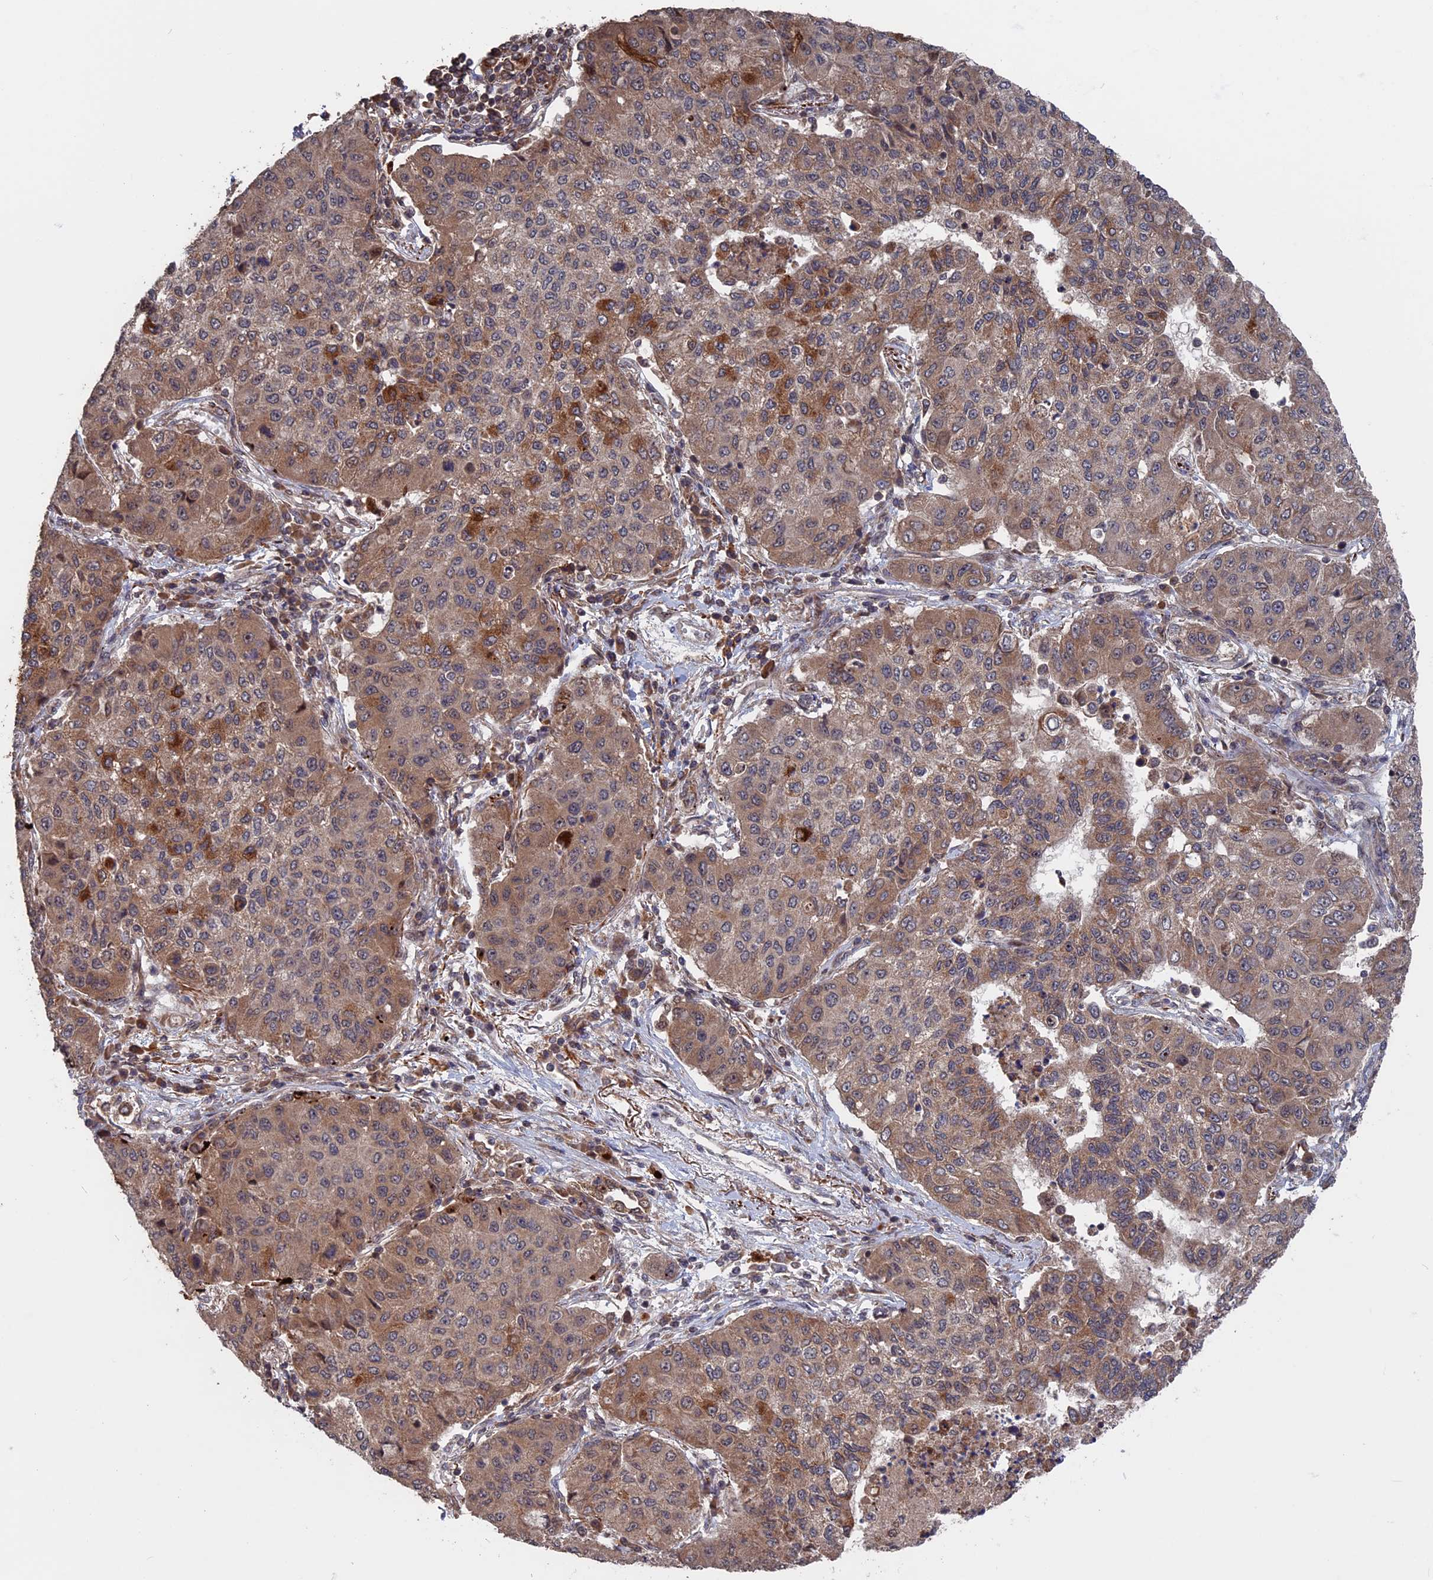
{"staining": {"intensity": "moderate", "quantity": ">75%", "location": "cytoplasmic/membranous"}, "tissue": "lung cancer", "cell_type": "Tumor cells", "image_type": "cancer", "snomed": [{"axis": "morphology", "description": "Squamous cell carcinoma, NOS"}, {"axis": "topography", "description": "Lung"}], "caption": "IHC (DAB (3,3'-diaminobenzidine)) staining of human lung squamous cell carcinoma demonstrates moderate cytoplasmic/membranous protein positivity in approximately >75% of tumor cells.", "gene": "PLA2G15", "patient": {"sex": "male", "age": 74}}